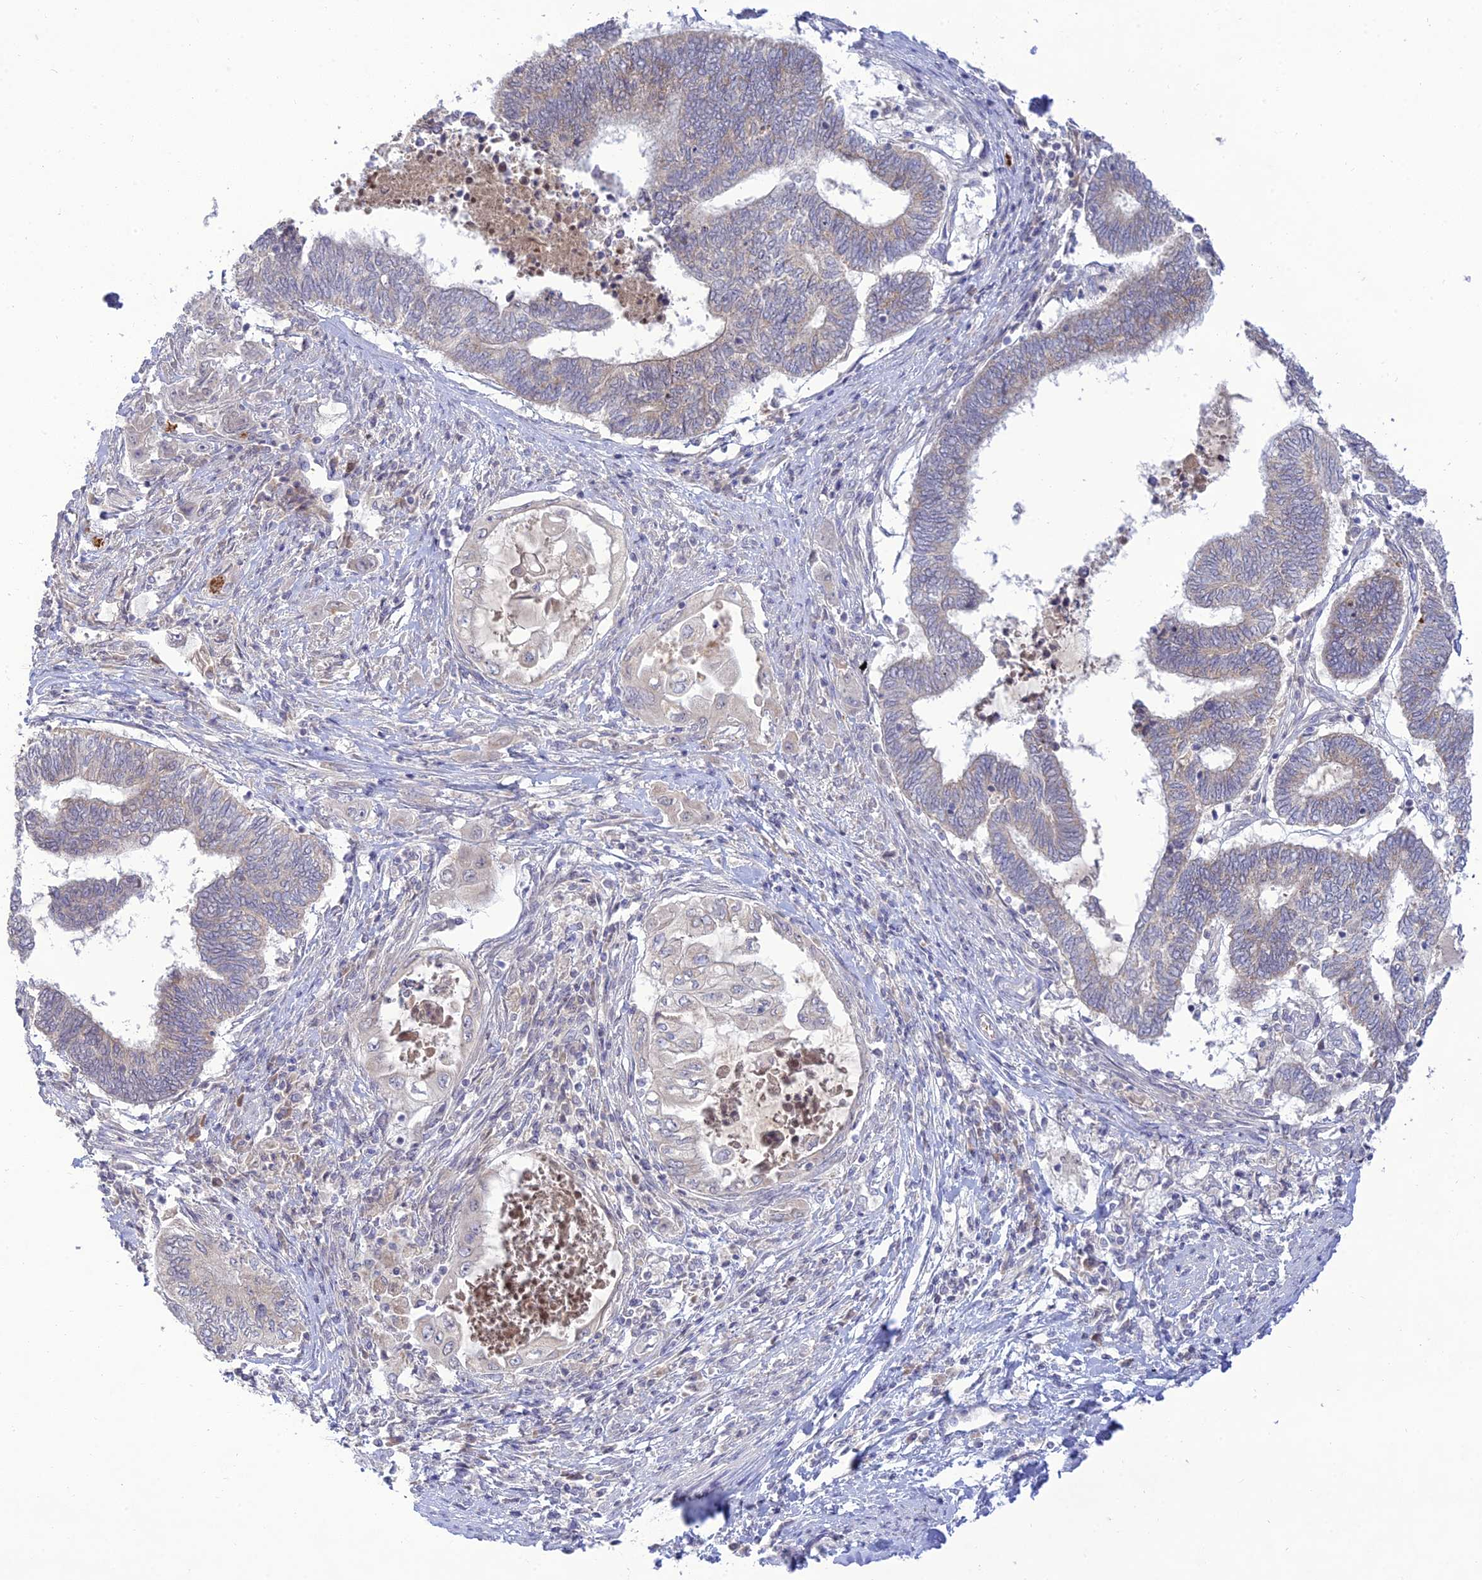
{"staining": {"intensity": "weak", "quantity": "<25%", "location": "cytoplasmic/membranous"}, "tissue": "endometrial cancer", "cell_type": "Tumor cells", "image_type": "cancer", "snomed": [{"axis": "morphology", "description": "Adenocarcinoma, NOS"}, {"axis": "topography", "description": "Uterus"}, {"axis": "topography", "description": "Endometrium"}], "caption": "Histopathology image shows no significant protein expression in tumor cells of adenocarcinoma (endometrial).", "gene": "TMEM40", "patient": {"sex": "female", "age": 70}}